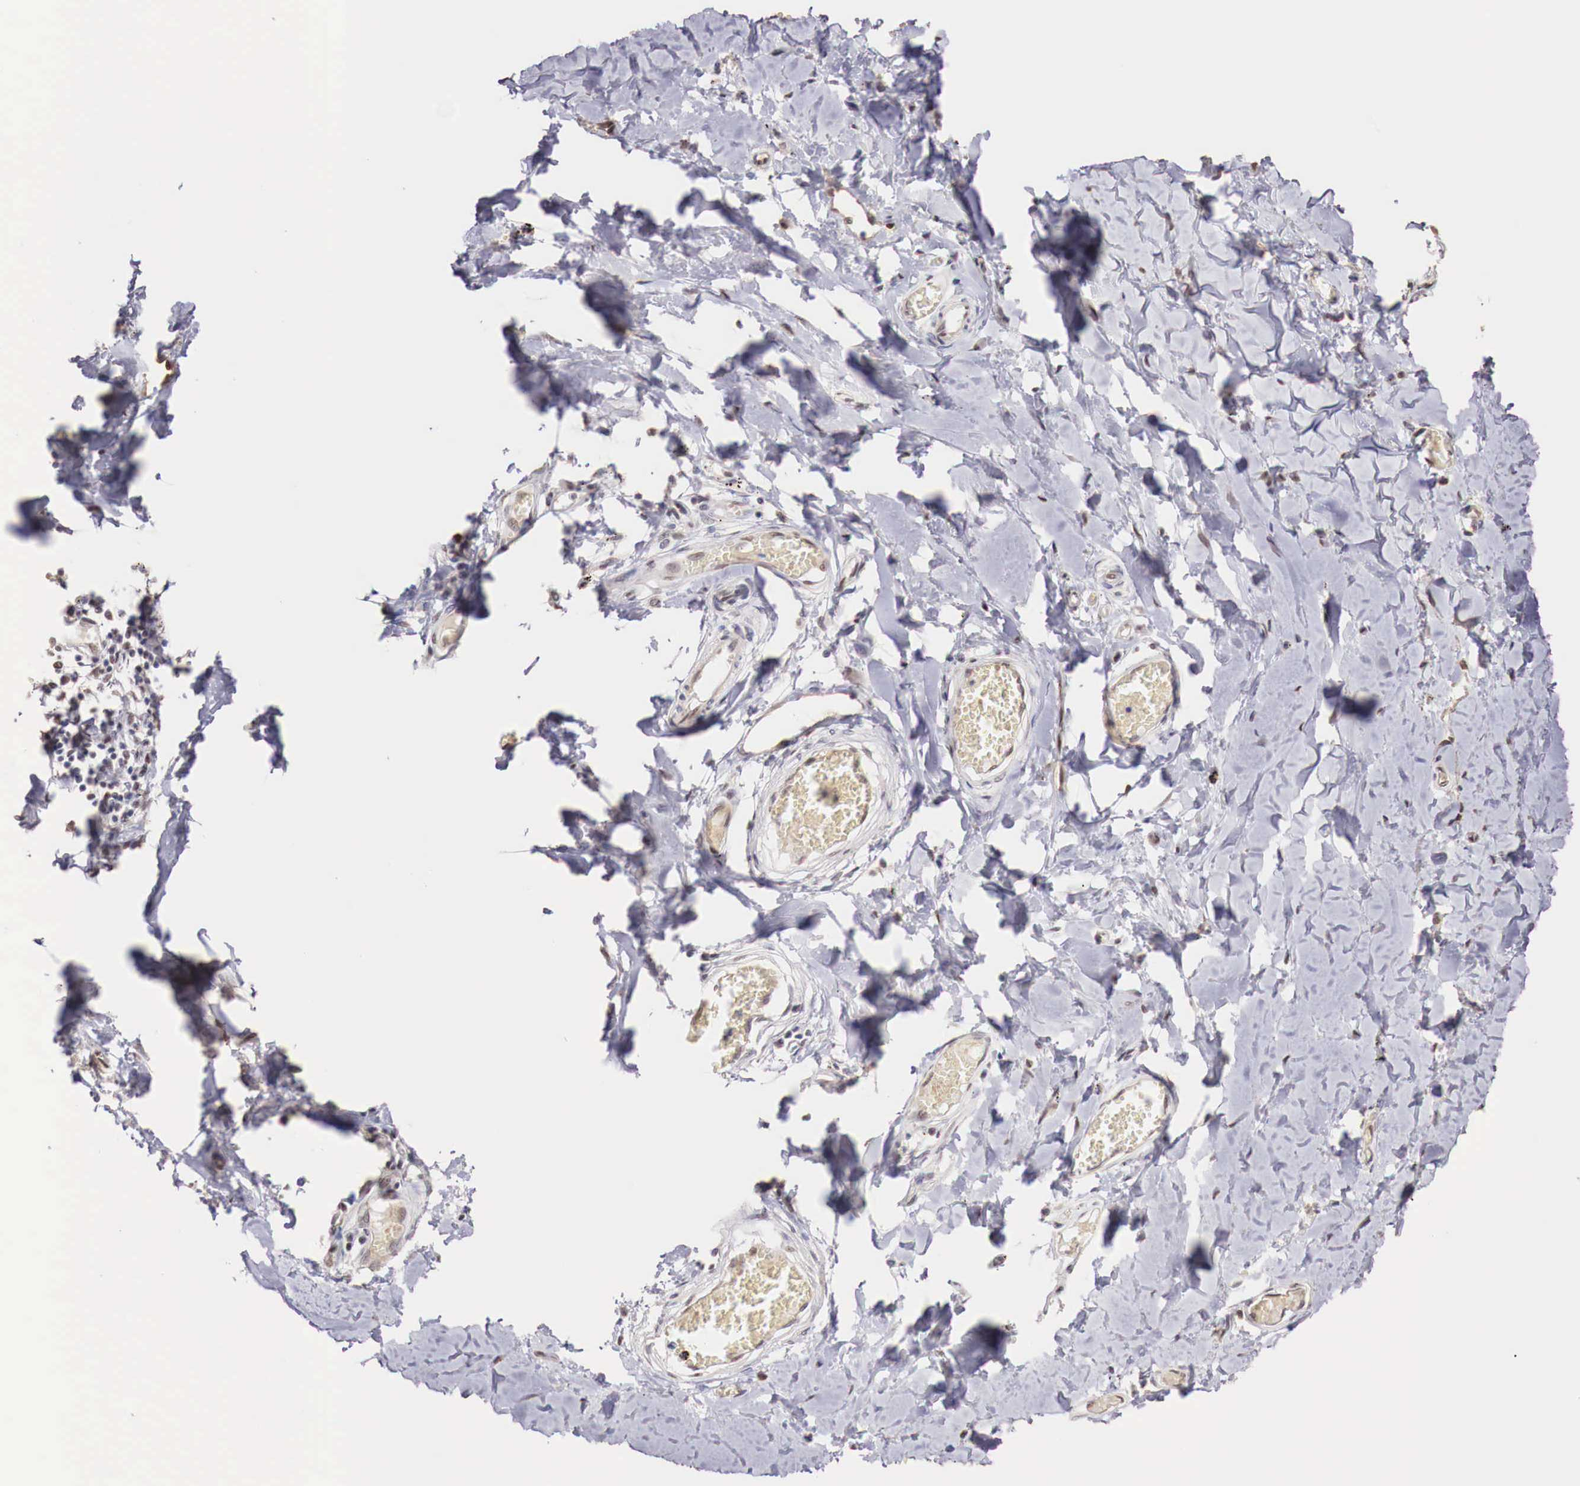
{"staining": {"intensity": "moderate", "quantity": ">75%", "location": "nuclear"}, "tissue": "soft tissue", "cell_type": "Fibroblasts", "image_type": "normal", "snomed": [{"axis": "morphology", "description": "Normal tissue, NOS"}, {"axis": "morphology", "description": "Sarcoma, NOS"}, {"axis": "topography", "description": "Skin"}, {"axis": "topography", "description": "Soft tissue"}], "caption": "Brown immunohistochemical staining in benign soft tissue reveals moderate nuclear expression in about >75% of fibroblasts. The staining was performed using DAB to visualize the protein expression in brown, while the nuclei were stained in blue with hematoxylin (Magnification: 20x).", "gene": "FOXP2", "patient": {"sex": "female", "age": 51}}